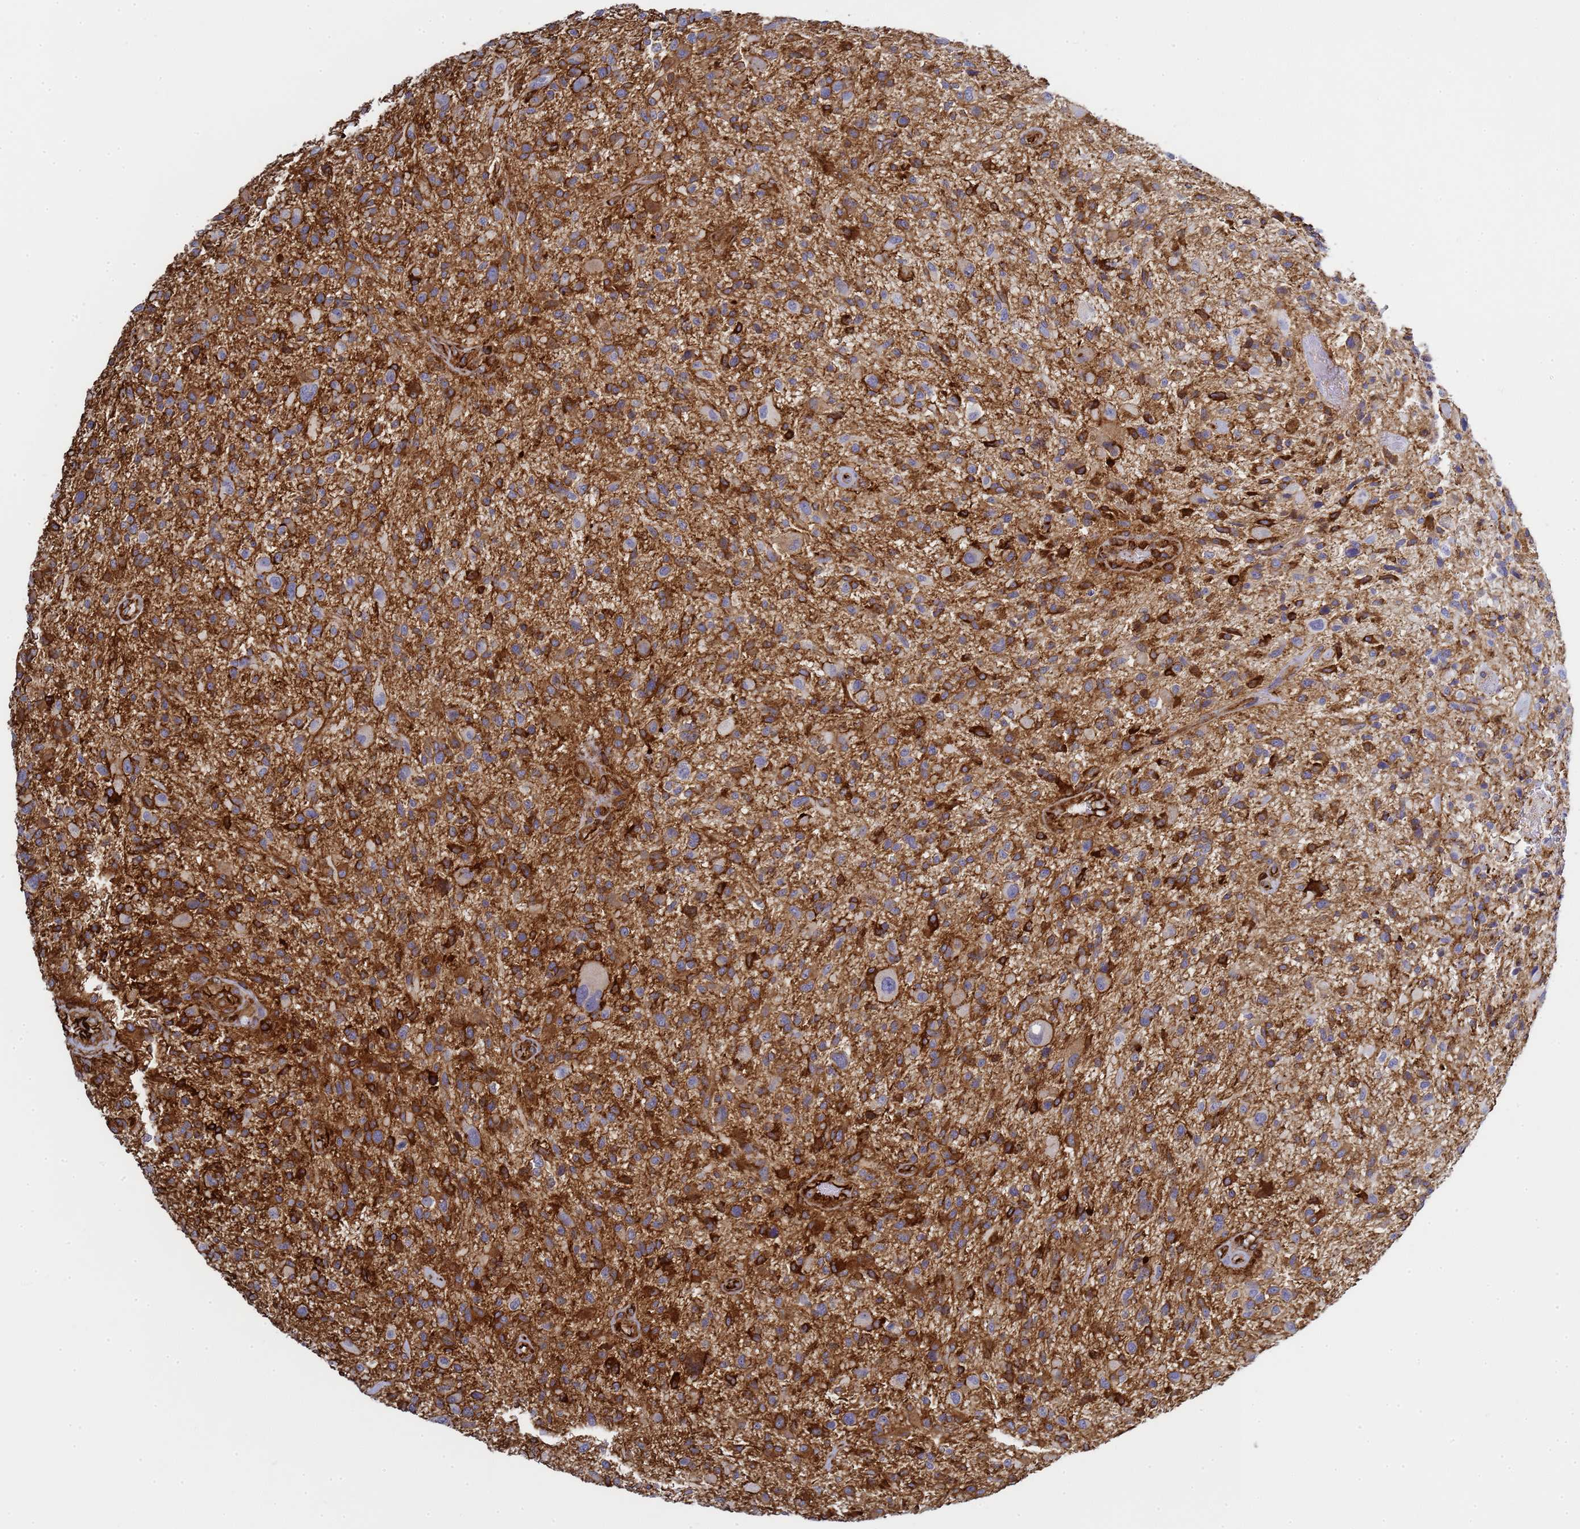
{"staining": {"intensity": "strong", "quantity": "25%-75%", "location": "cytoplasmic/membranous"}, "tissue": "glioma", "cell_type": "Tumor cells", "image_type": "cancer", "snomed": [{"axis": "morphology", "description": "Glioma, malignant, High grade"}, {"axis": "topography", "description": "Brain"}], "caption": "This is an image of immunohistochemistry staining of glioma, which shows strong positivity in the cytoplasmic/membranous of tumor cells.", "gene": "ZBTB8OS", "patient": {"sex": "male", "age": 47}}